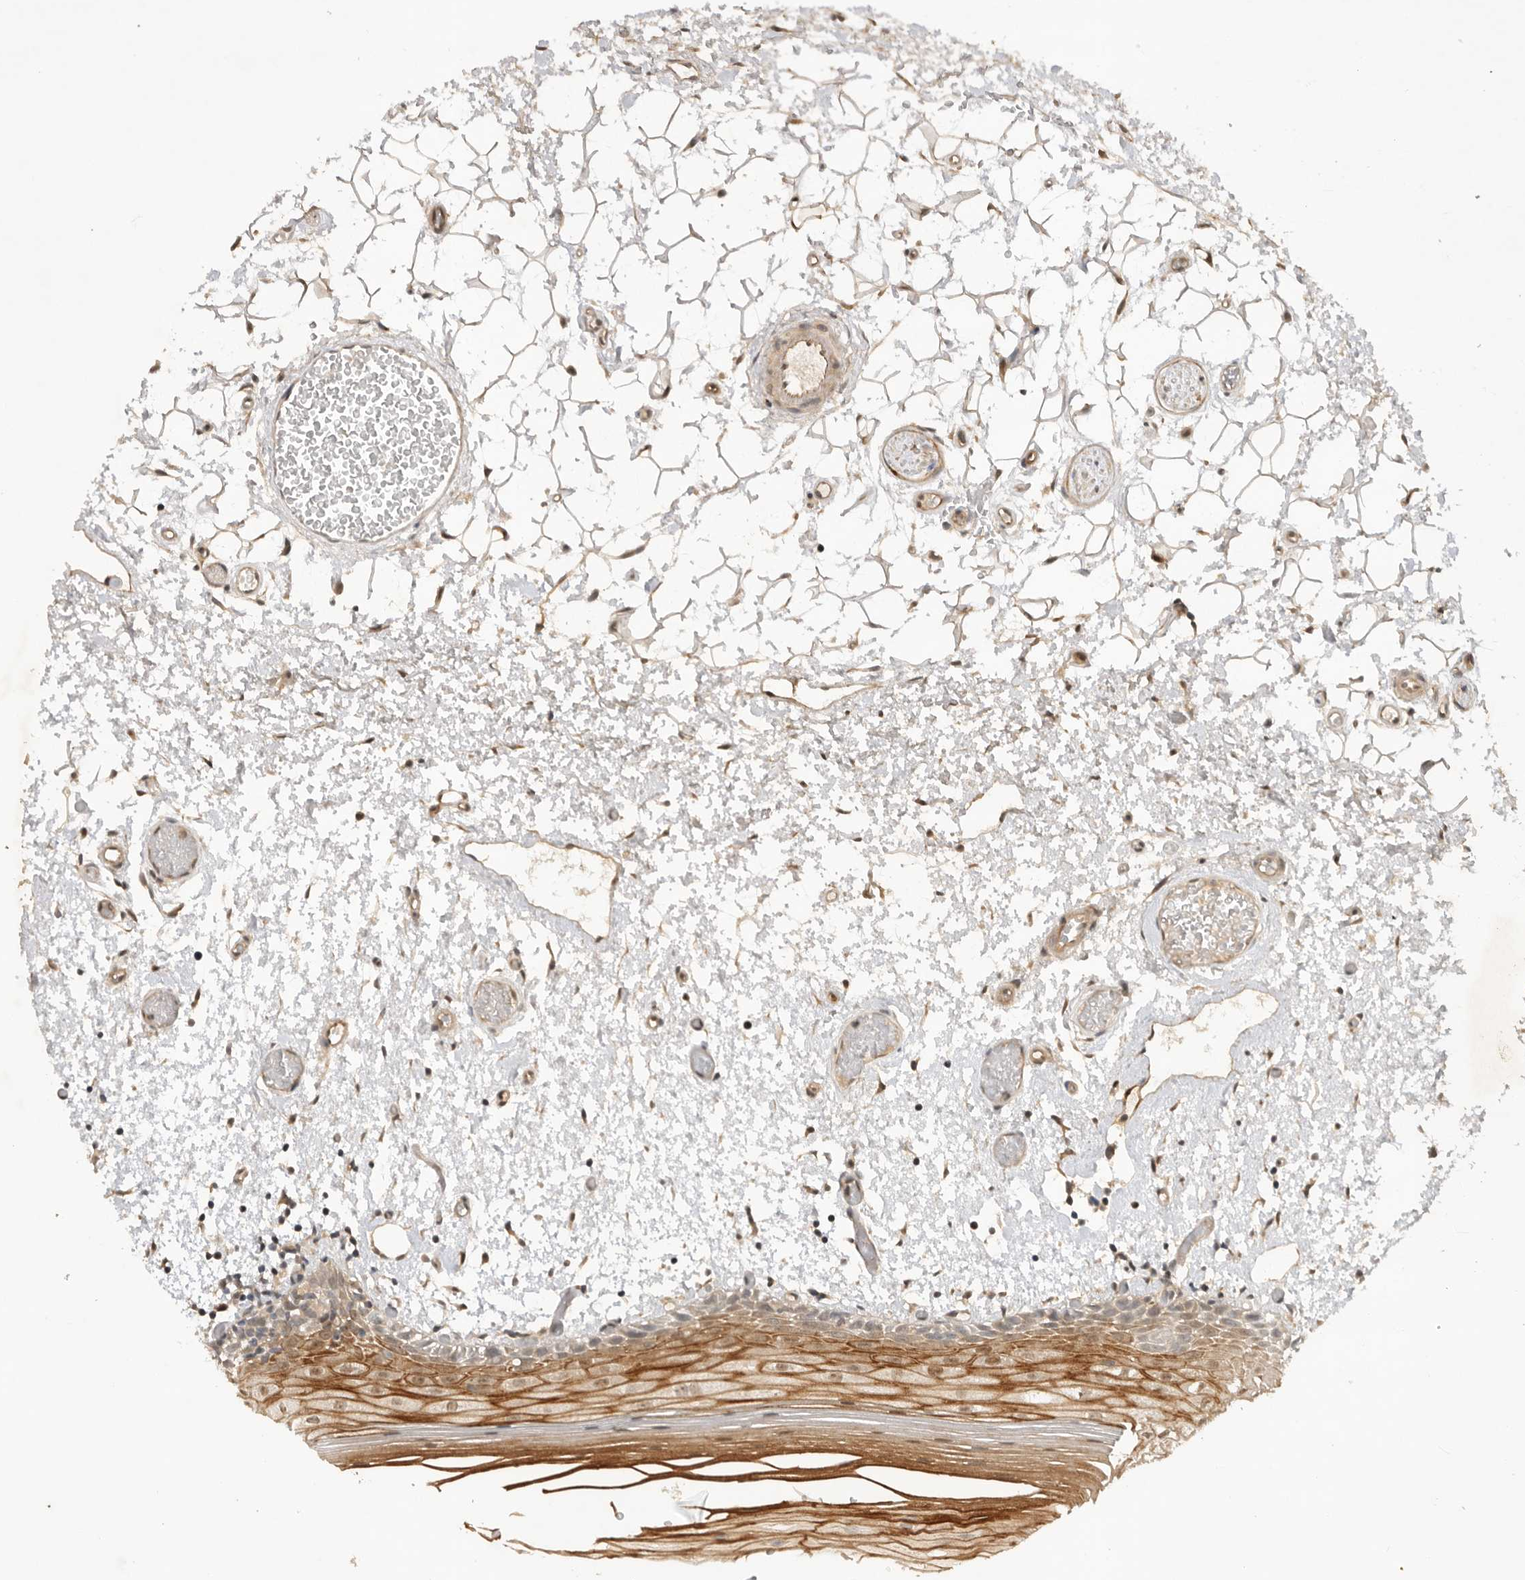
{"staining": {"intensity": "strong", "quantity": "25%-75%", "location": "cytoplasmic/membranous,nuclear"}, "tissue": "oral mucosa", "cell_type": "Squamous epithelial cells", "image_type": "normal", "snomed": [{"axis": "morphology", "description": "Normal tissue, NOS"}, {"axis": "topography", "description": "Oral tissue"}], "caption": "Human oral mucosa stained for a protein (brown) exhibits strong cytoplasmic/membranous,nuclear positive positivity in about 25%-75% of squamous epithelial cells.", "gene": "DCAF8", "patient": {"sex": "male", "age": 52}}